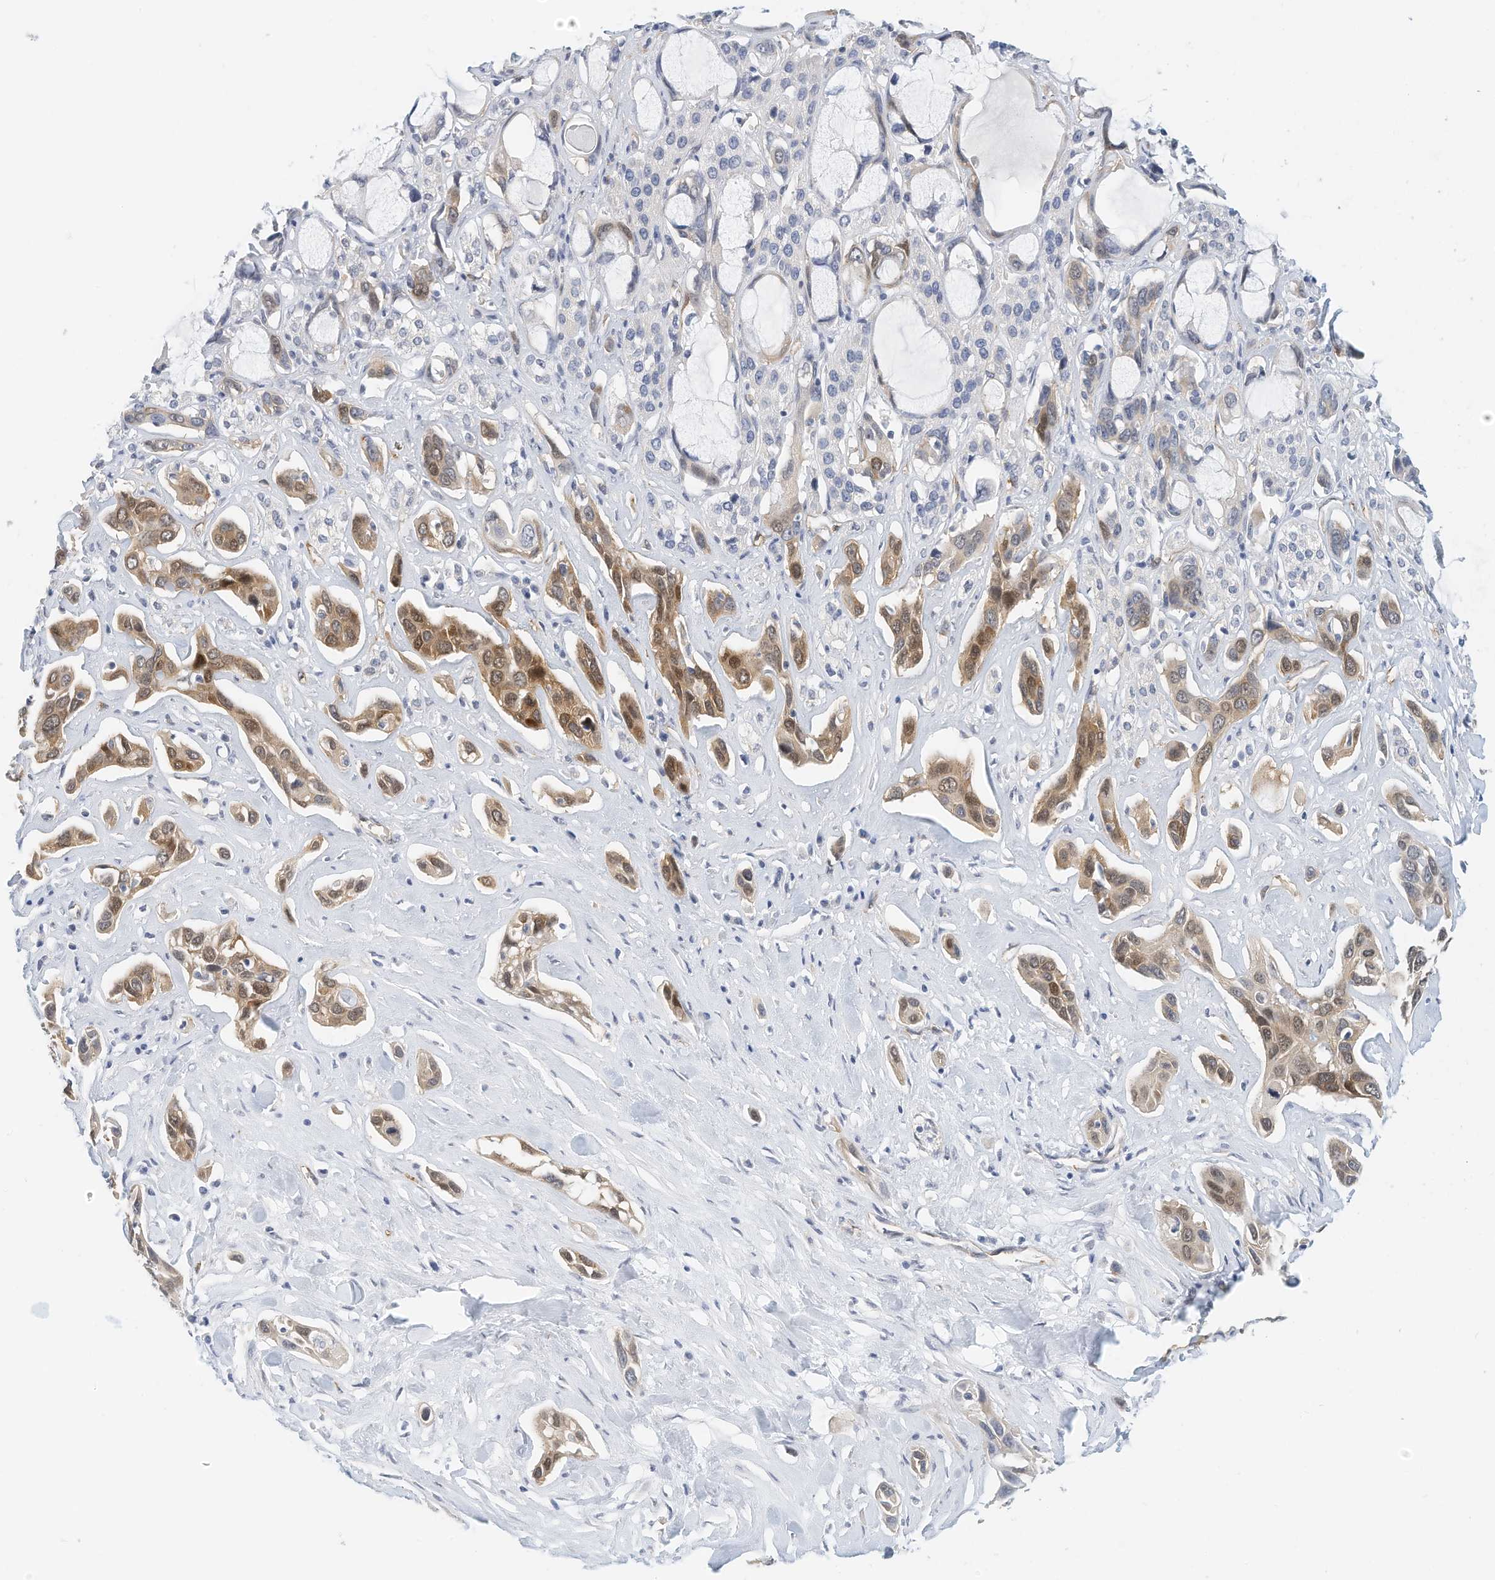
{"staining": {"intensity": "moderate", "quantity": "25%-75%", "location": "cytoplasmic/membranous,nuclear"}, "tissue": "pancreatic cancer", "cell_type": "Tumor cells", "image_type": "cancer", "snomed": [{"axis": "morphology", "description": "Adenocarcinoma, NOS"}, {"axis": "topography", "description": "Pancreas"}], "caption": "Immunohistochemical staining of human pancreatic adenocarcinoma reveals medium levels of moderate cytoplasmic/membranous and nuclear protein expression in approximately 25%-75% of tumor cells. (IHC, brightfield microscopy, high magnification).", "gene": "ARHGAP28", "patient": {"sex": "female", "age": 60}}